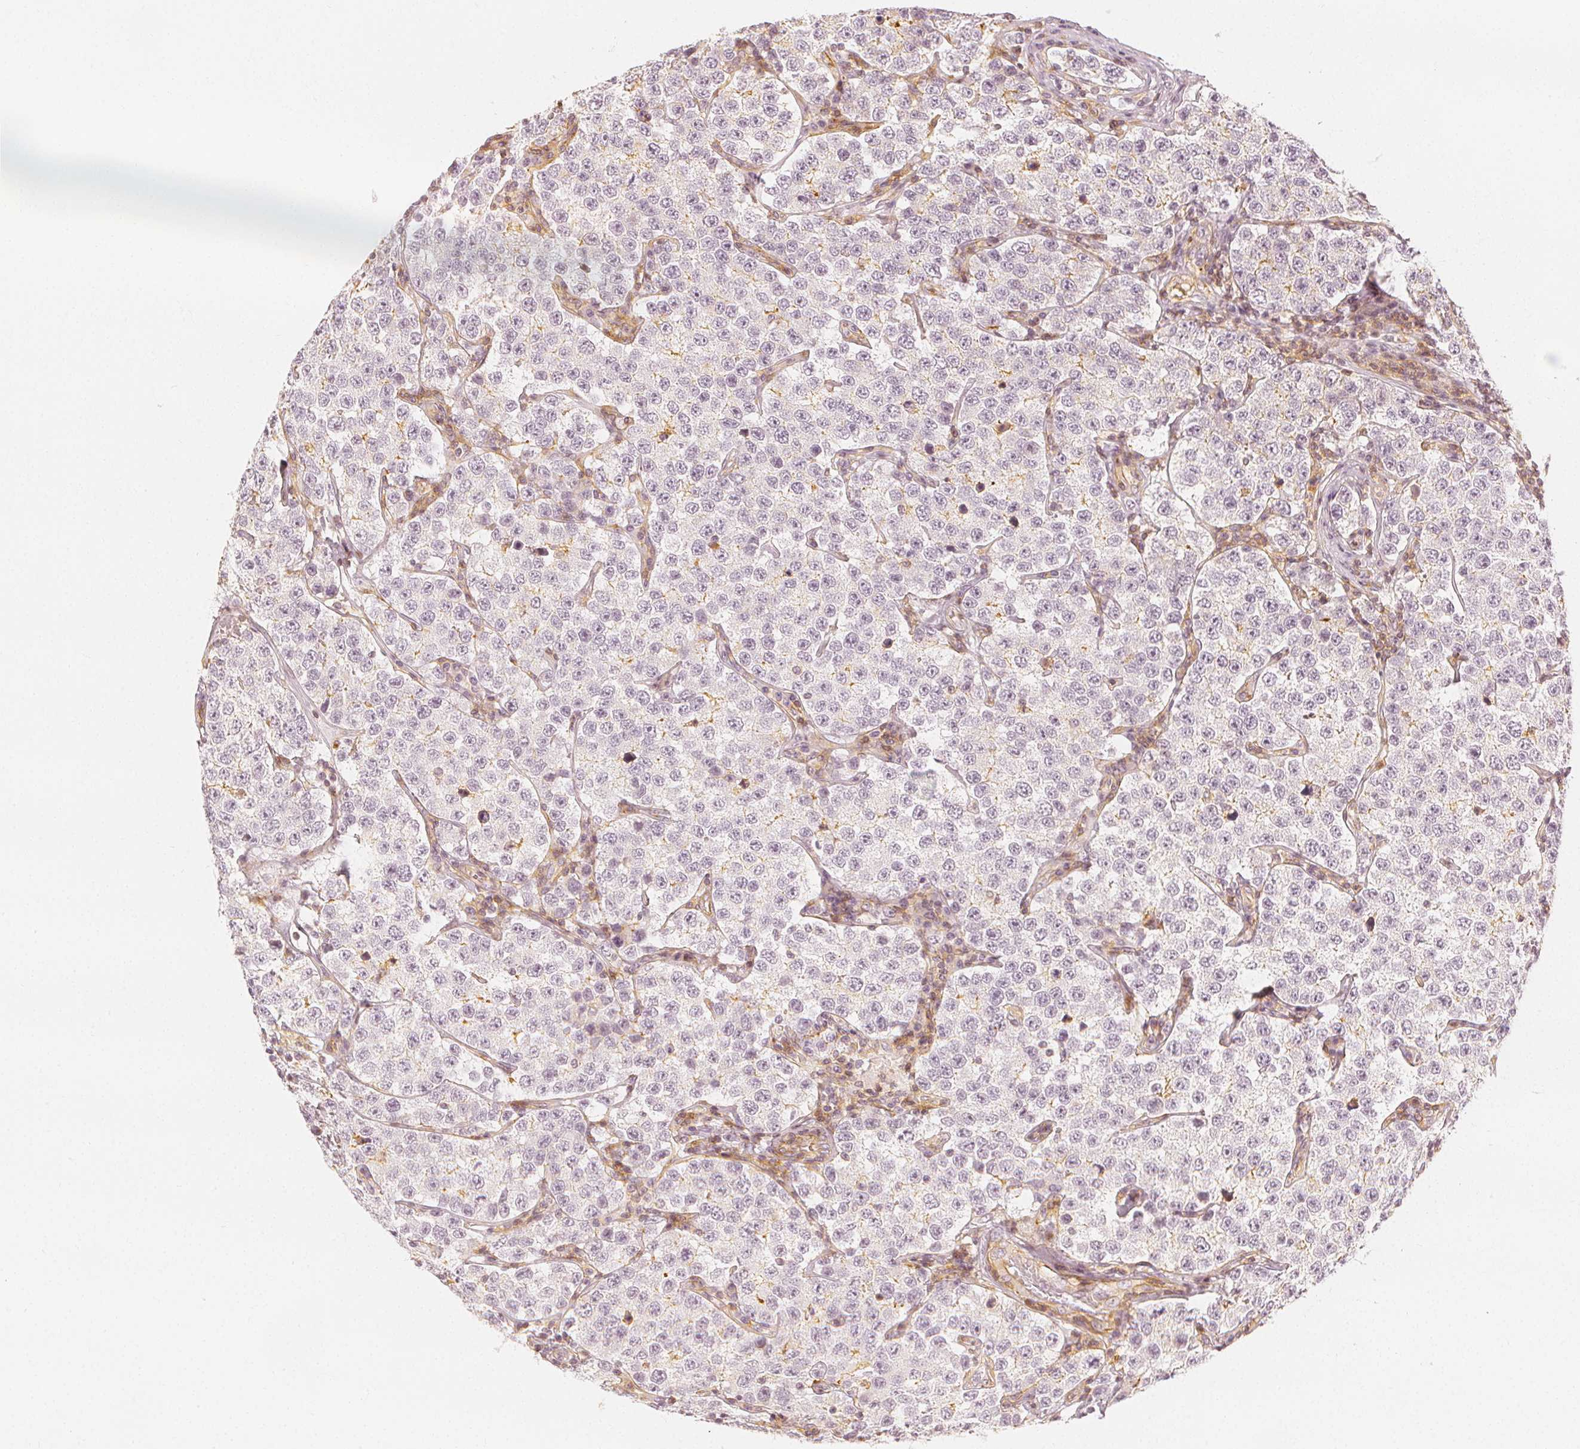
{"staining": {"intensity": "weak", "quantity": "<25%", "location": "cytoplasmic/membranous"}, "tissue": "testis cancer", "cell_type": "Tumor cells", "image_type": "cancer", "snomed": [{"axis": "morphology", "description": "Seminoma, NOS"}, {"axis": "topography", "description": "Testis"}], "caption": "Tumor cells show no significant staining in testis cancer. (Brightfield microscopy of DAB (3,3'-diaminobenzidine) immunohistochemistry (IHC) at high magnification).", "gene": "ARHGAP26", "patient": {"sex": "male", "age": 34}}